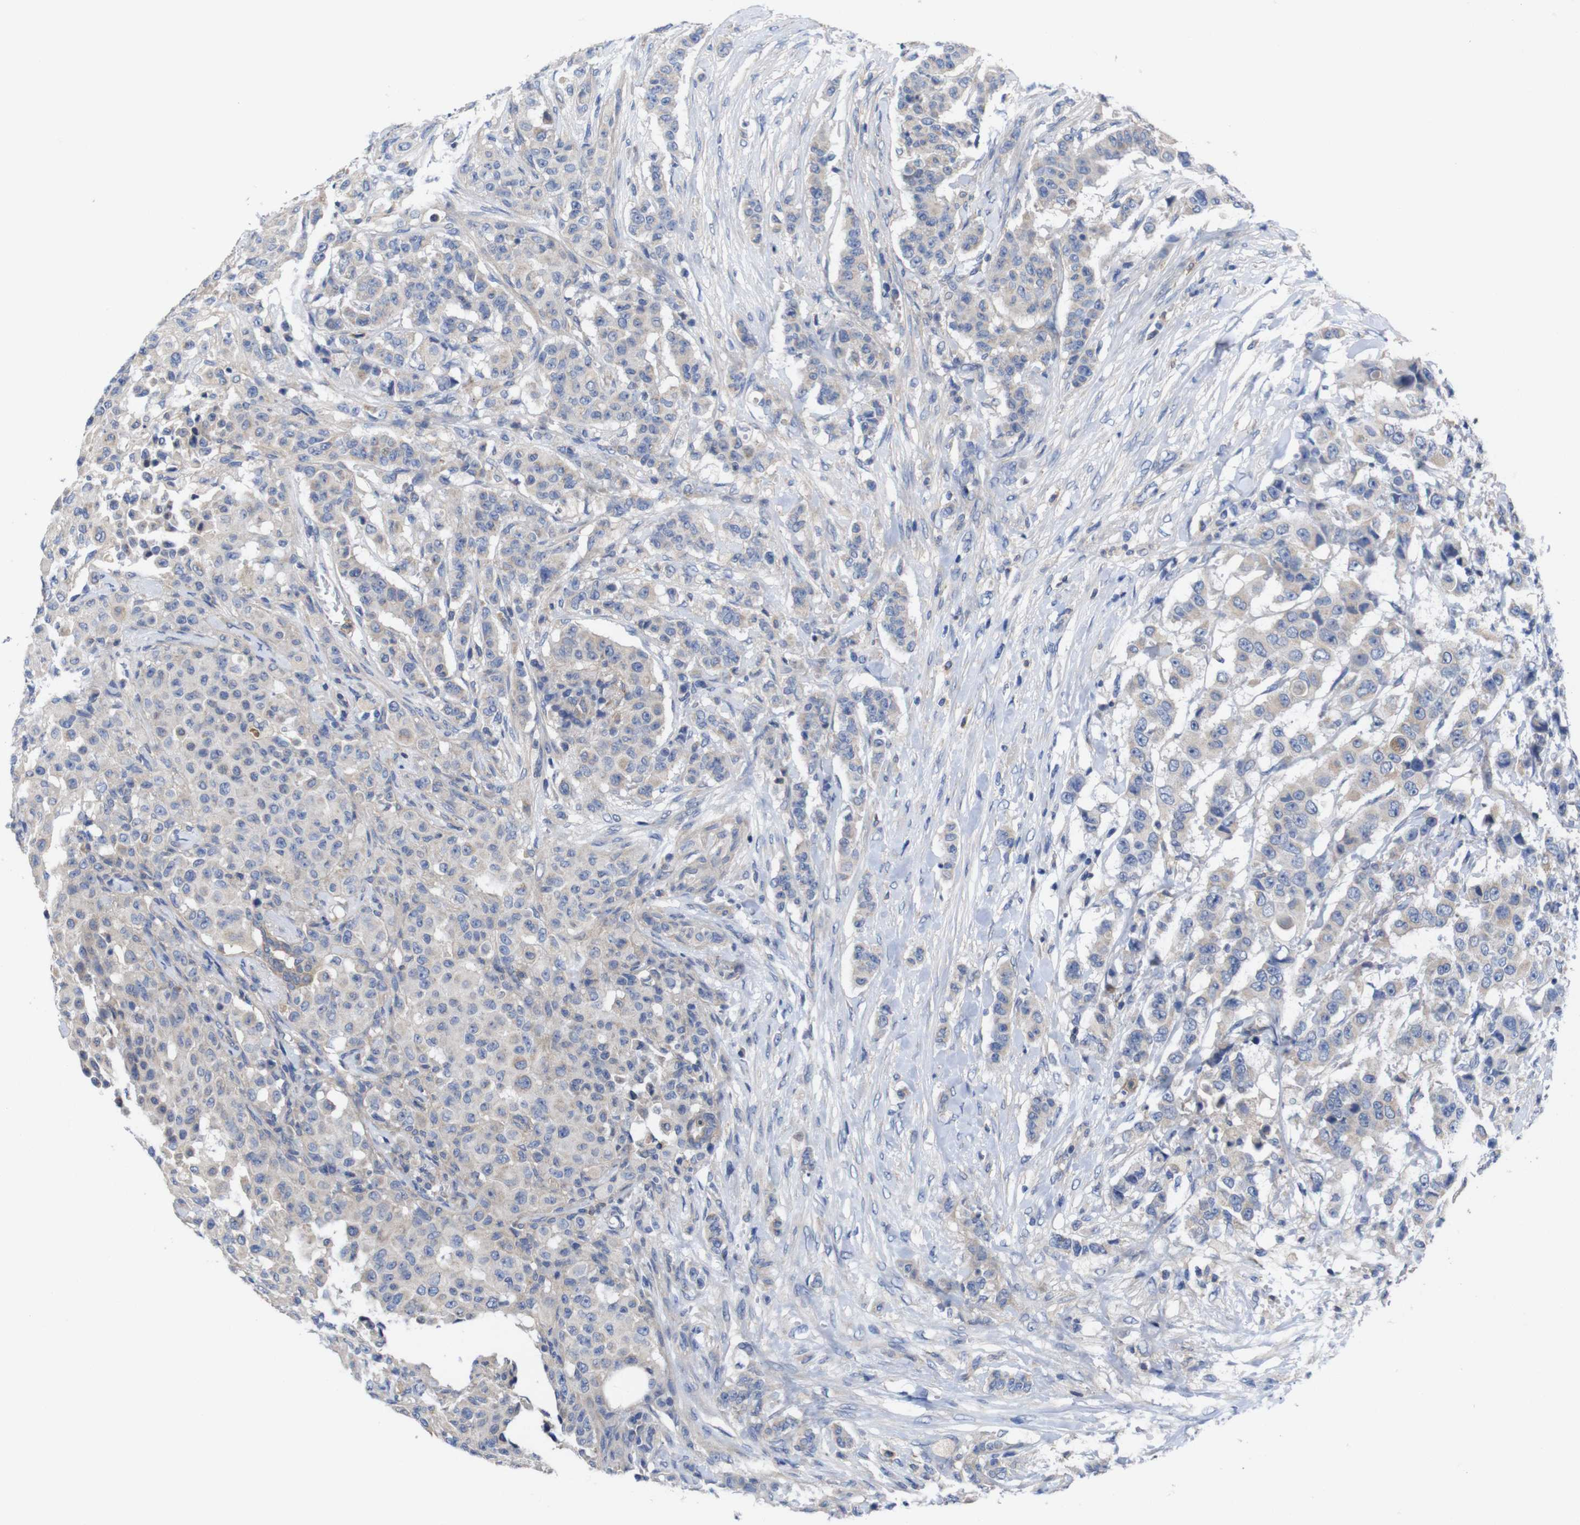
{"staining": {"intensity": "weak", "quantity": "<25%", "location": "cytoplasmic/membranous"}, "tissue": "breast cancer", "cell_type": "Tumor cells", "image_type": "cancer", "snomed": [{"axis": "morphology", "description": "Duct carcinoma"}, {"axis": "topography", "description": "Breast"}], "caption": "Immunohistochemistry (IHC) photomicrograph of intraductal carcinoma (breast) stained for a protein (brown), which demonstrates no staining in tumor cells.", "gene": "USH1C", "patient": {"sex": "female", "age": 40}}